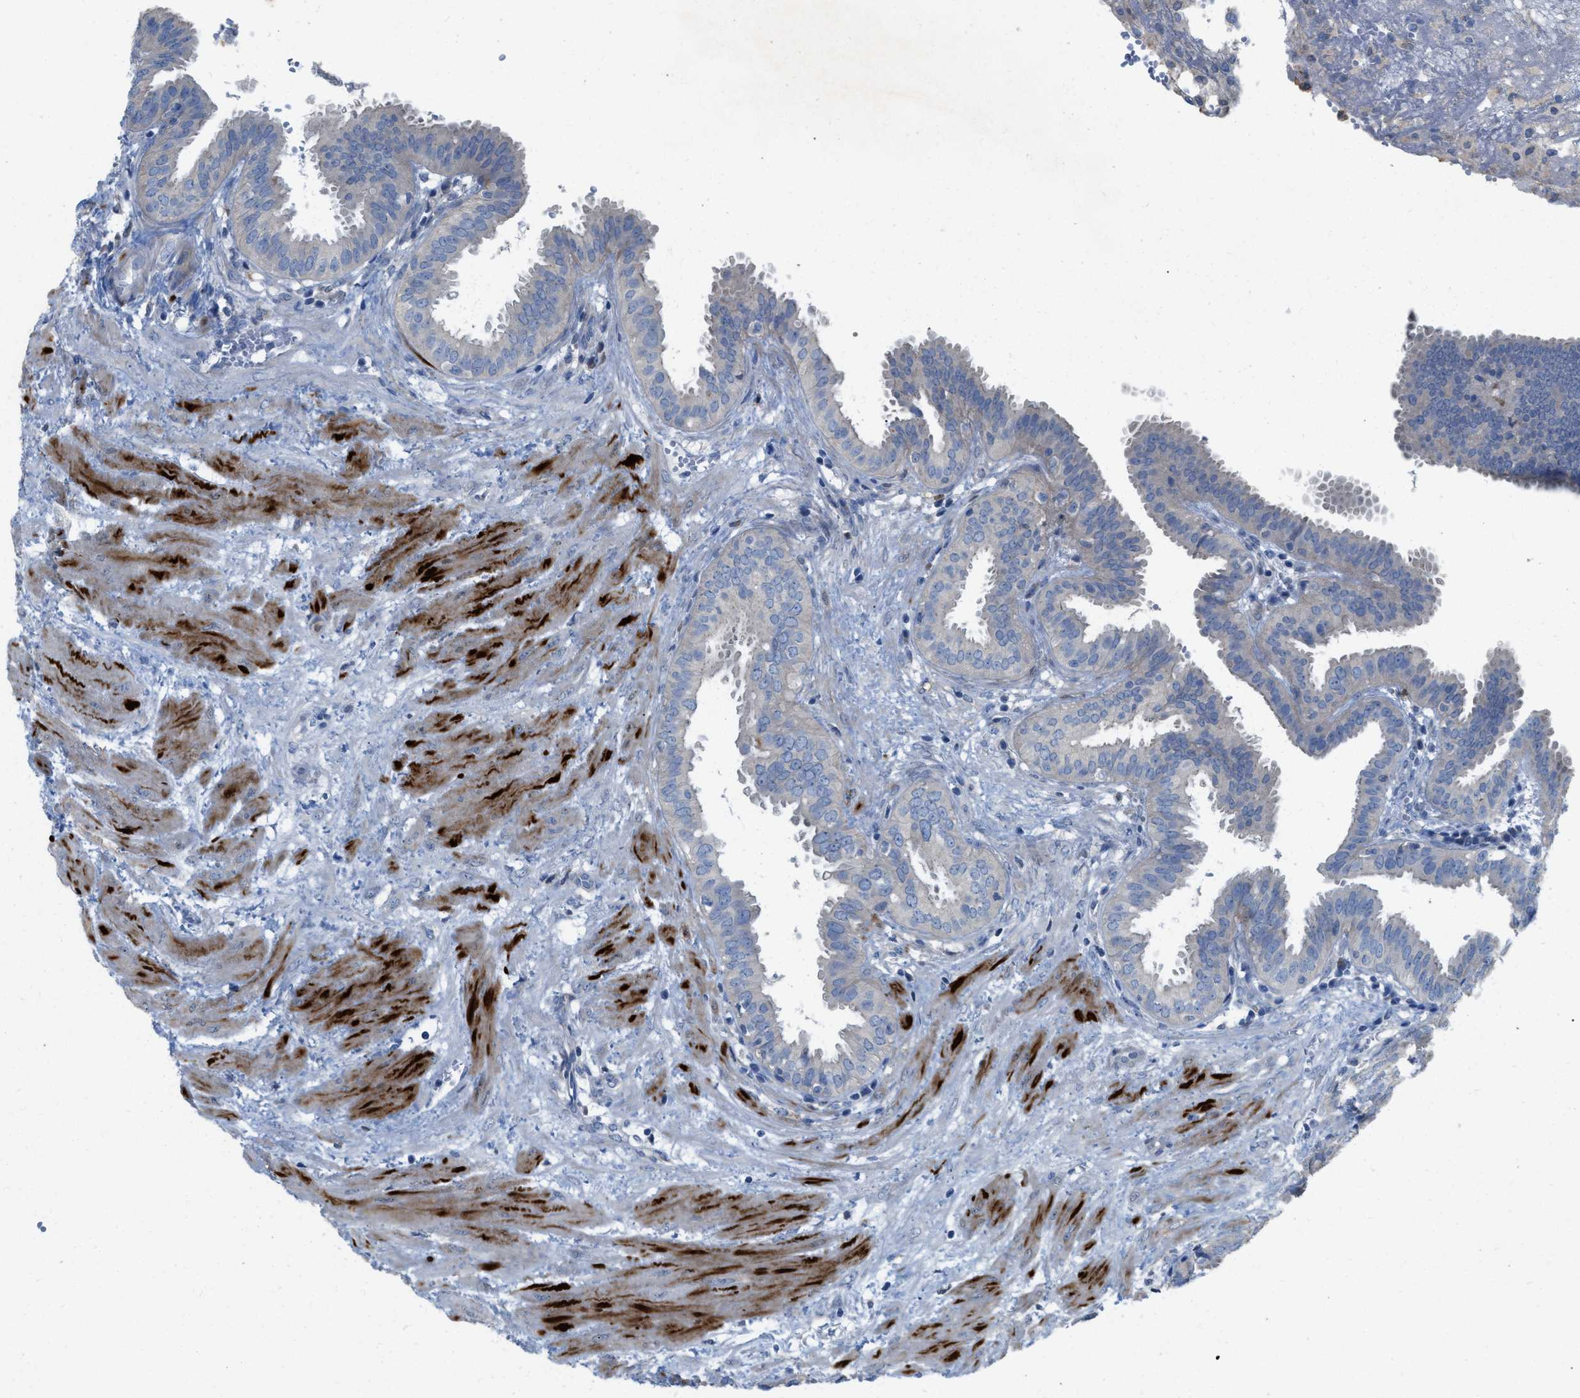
{"staining": {"intensity": "negative", "quantity": "none", "location": "none"}, "tissue": "fallopian tube", "cell_type": "Glandular cells", "image_type": "normal", "snomed": [{"axis": "morphology", "description": "Normal tissue, NOS"}, {"axis": "topography", "description": "Fallopian tube"}, {"axis": "topography", "description": "Placenta"}], "caption": "DAB (3,3'-diaminobenzidine) immunohistochemical staining of normal human fallopian tube shows no significant positivity in glandular cells.", "gene": "PLPPR5", "patient": {"sex": "female", "age": 32}}